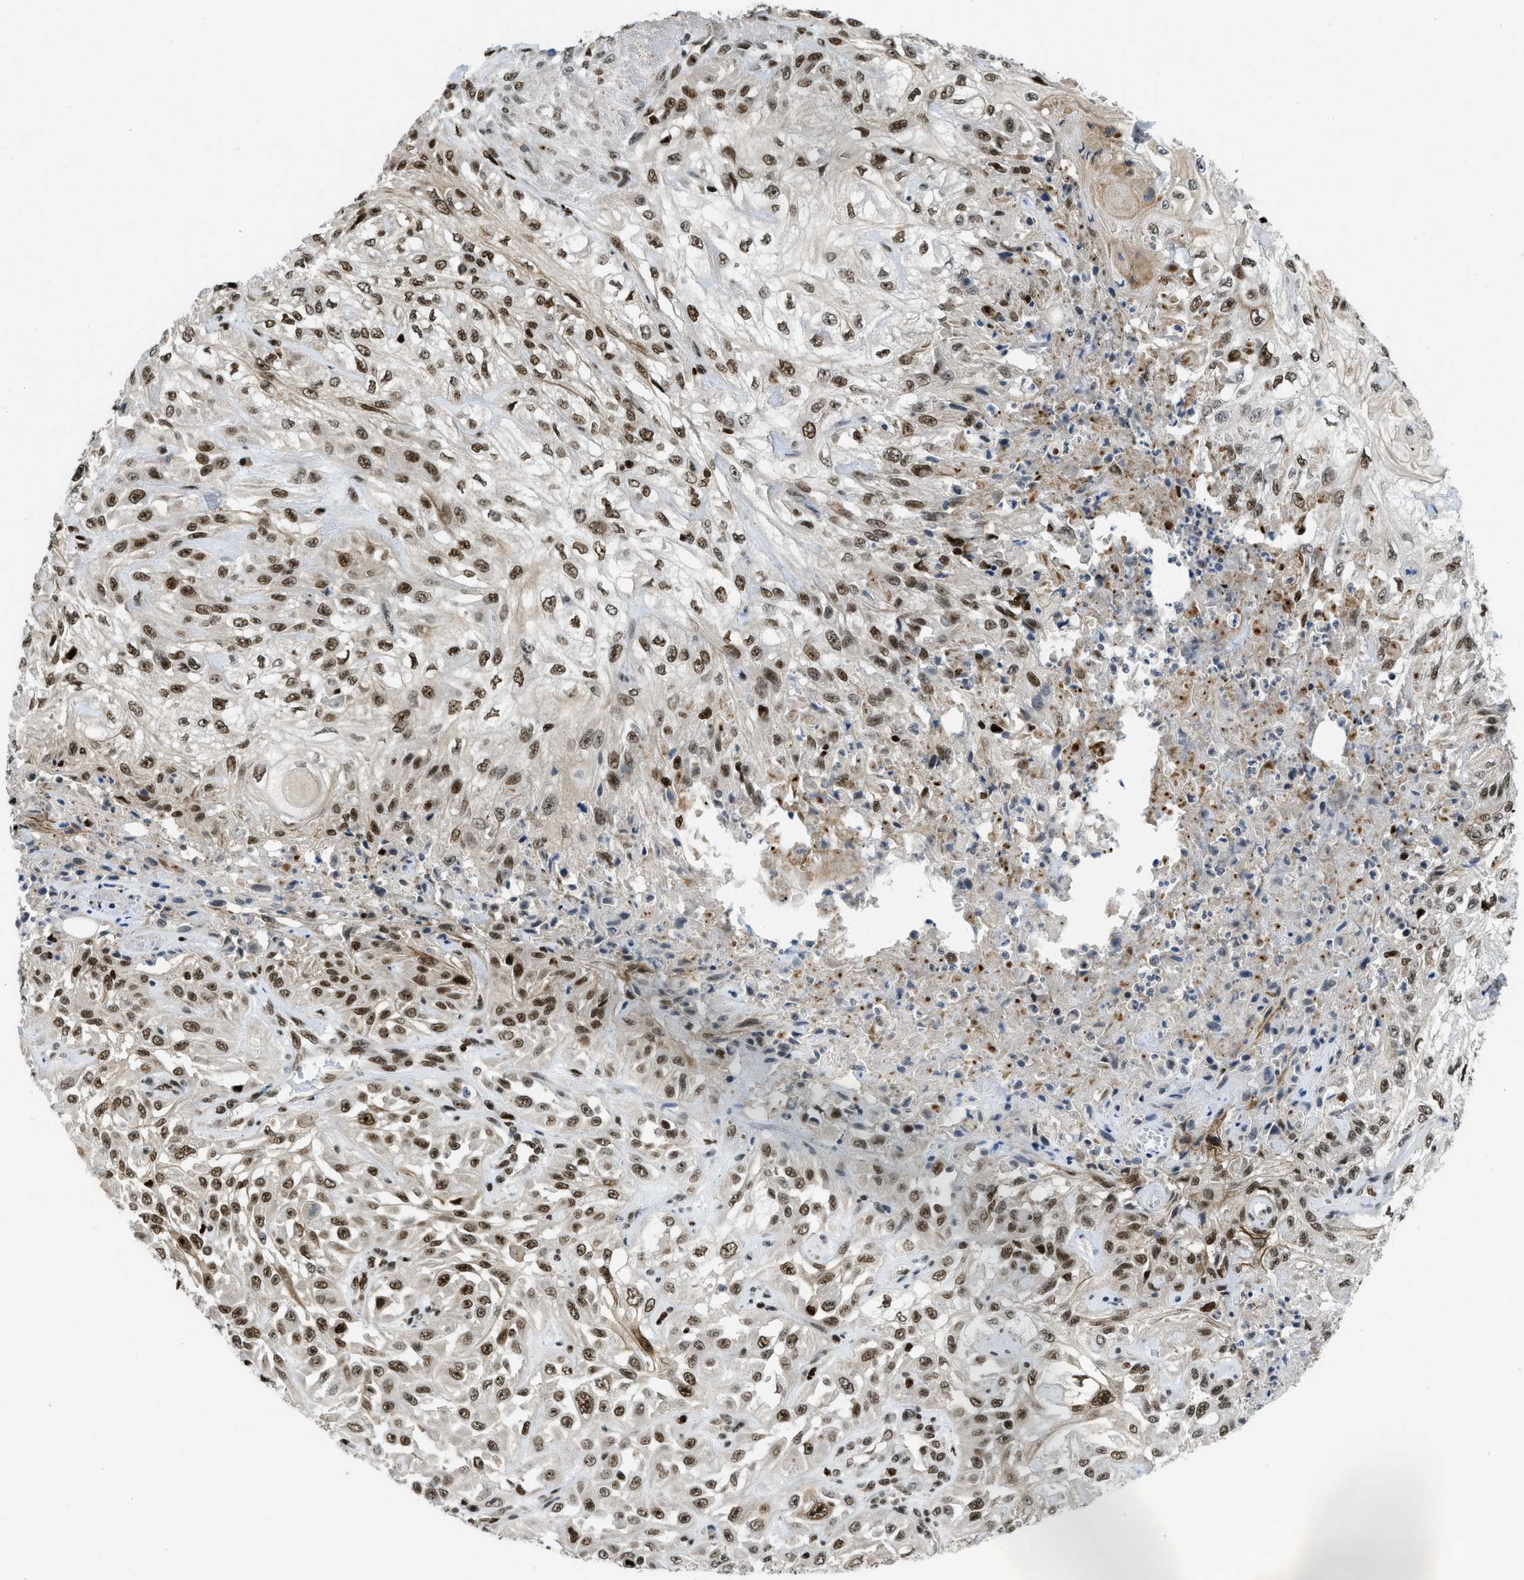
{"staining": {"intensity": "strong", "quantity": ">75%", "location": "nuclear"}, "tissue": "skin cancer", "cell_type": "Tumor cells", "image_type": "cancer", "snomed": [{"axis": "morphology", "description": "Squamous cell carcinoma, NOS"}, {"axis": "morphology", "description": "Squamous cell carcinoma, metastatic, NOS"}, {"axis": "topography", "description": "Skin"}, {"axis": "topography", "description": "Lymph node"}], "caption": "Protein staining of skin cancer tissue displays strong nuclear expression in approximately >75% of tumor cells.", "gene": "RFX5", "patient": {"sex": "male", "age": 75}}